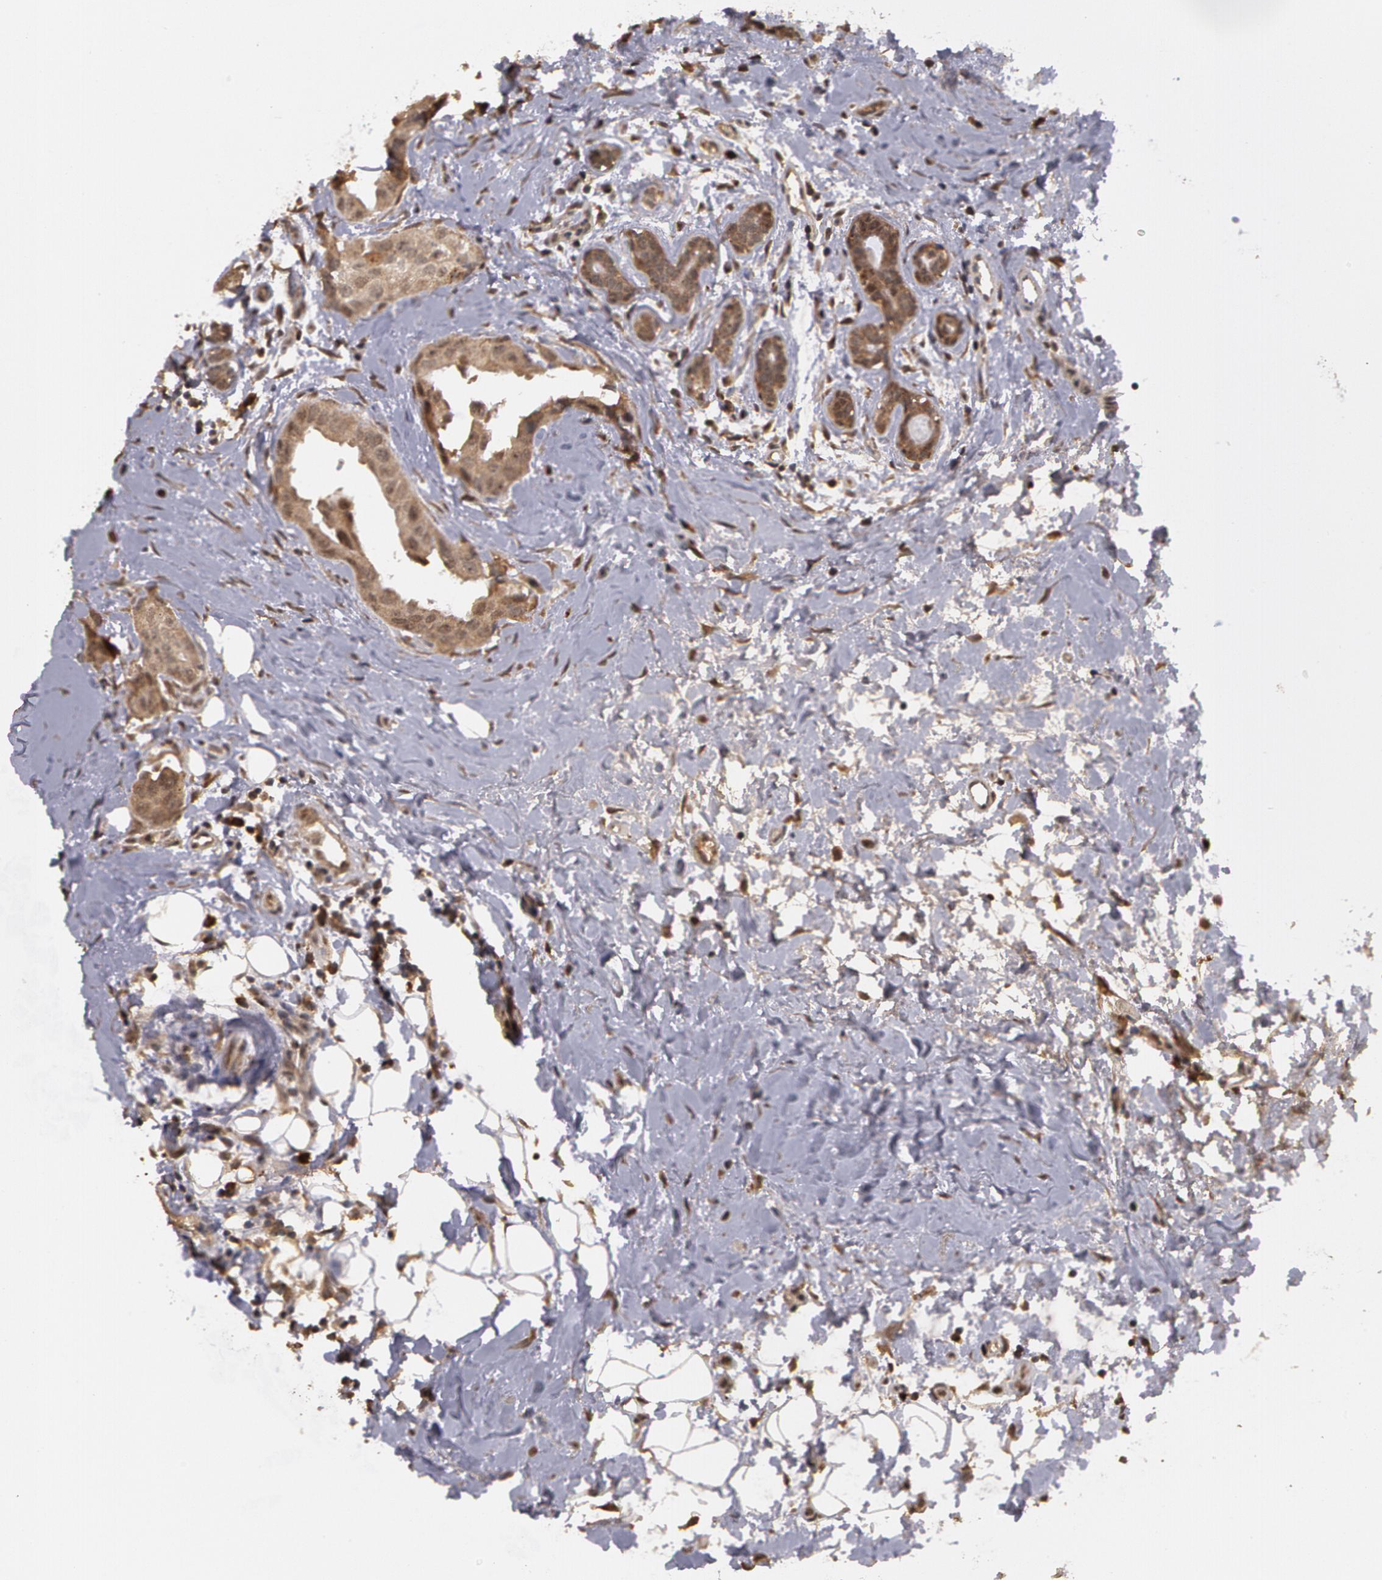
{"staining": {"intensity": "moderate", "quantity": ">75%", "location": "cytoplasmic/membranous"}, "tissue": "breast cancer", "cell_type": "Tumor cells", "image_type": "cancer", "snomed": [{"axis": "morphology", "description": "Duct carcinoma"}, {"axis": "topography", "description": "Breast"}], "caption": "Breast cancer (invasive ductal carcinoma) stained with DAB immunohistochemistry (IHC) displays medium levels of moderate cytoplasmic/membranous positivity in approximately >75% of tumor cells. (Brightfield microscopy of DAB IHC at high magnification).", "gene": "GLIS1", "patient": {"sex": "female", "age": 40}}